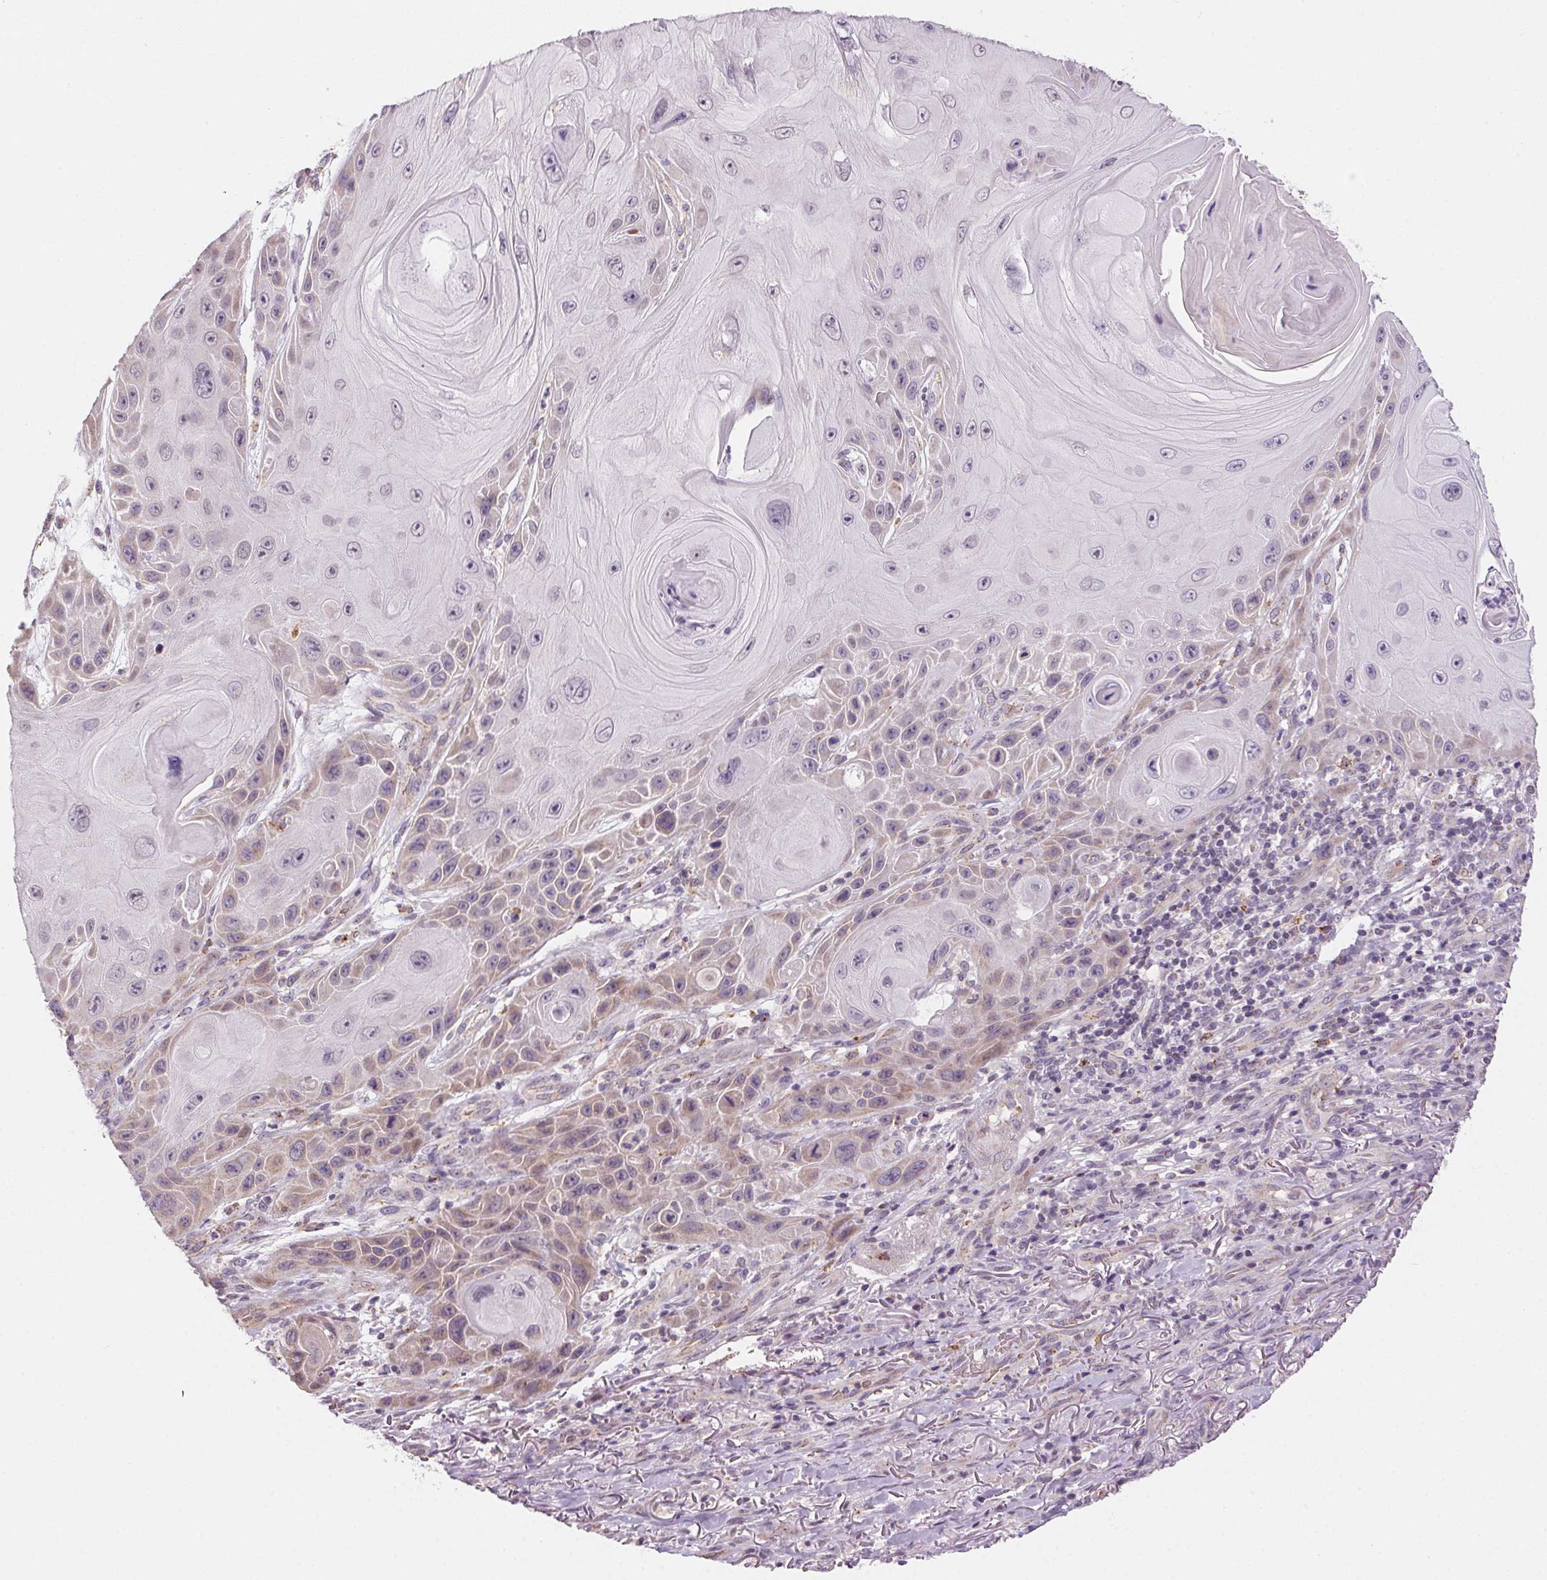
{"staining": {"intensity": "weak", "quantity": "<25%", "location": "cytoplasmic/membranous"}, "tissue": "skin cancer", "cell_type": "Tumor cells", "image_type": "cancer", "snomed": [{"axis": "morphology", "description": "Squamous cell carcinoma, NOS"}, {"axis": "topography", "description": "Skin"}], "caption": "An image of human squamous cell carcinoma (skin) is negative for staining in tumor cells.", "gene": "METTL13", "patient": {"sex": "female", "age": 94}}